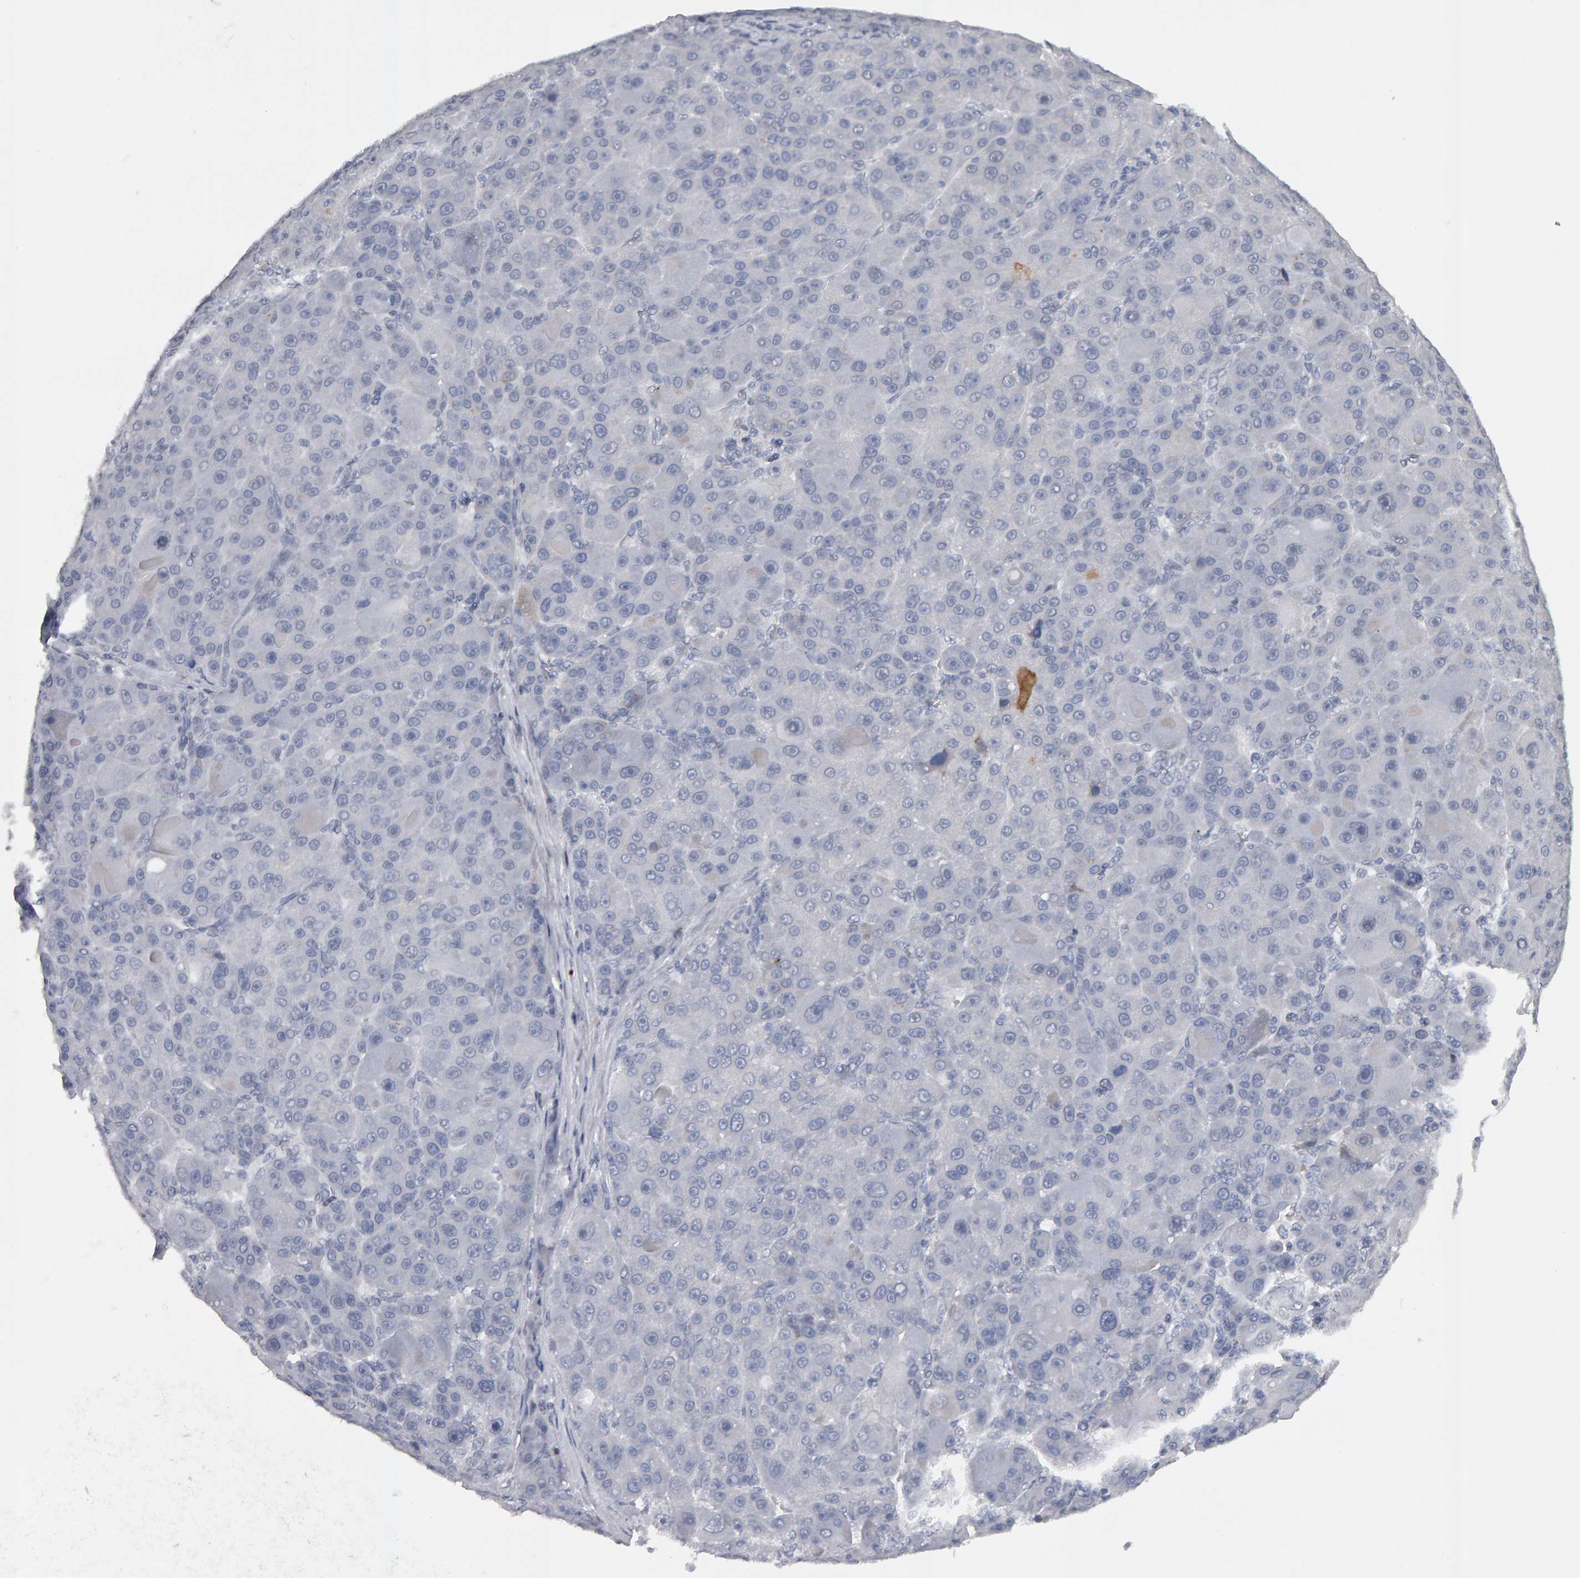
{"staining": {"intensity": "negative", "quantity": "none", "location": "none"}, "tissue": "liver cancer", "cell_type": "Tumor cells", "image_type": "cancer", "snomed": [{"axis": "morphology", "description": "Carcinoma, Hepatocellular, NOS"}, {"axis": "topography", "description": "Liver"}], "caption": "This is an immunohistochemistry photomicrograph of liver hepatocellular carcinoma. There is no expression in tumor cells.", "gene": "IPO8", "patient": {"sex": "male", "age": 76}}